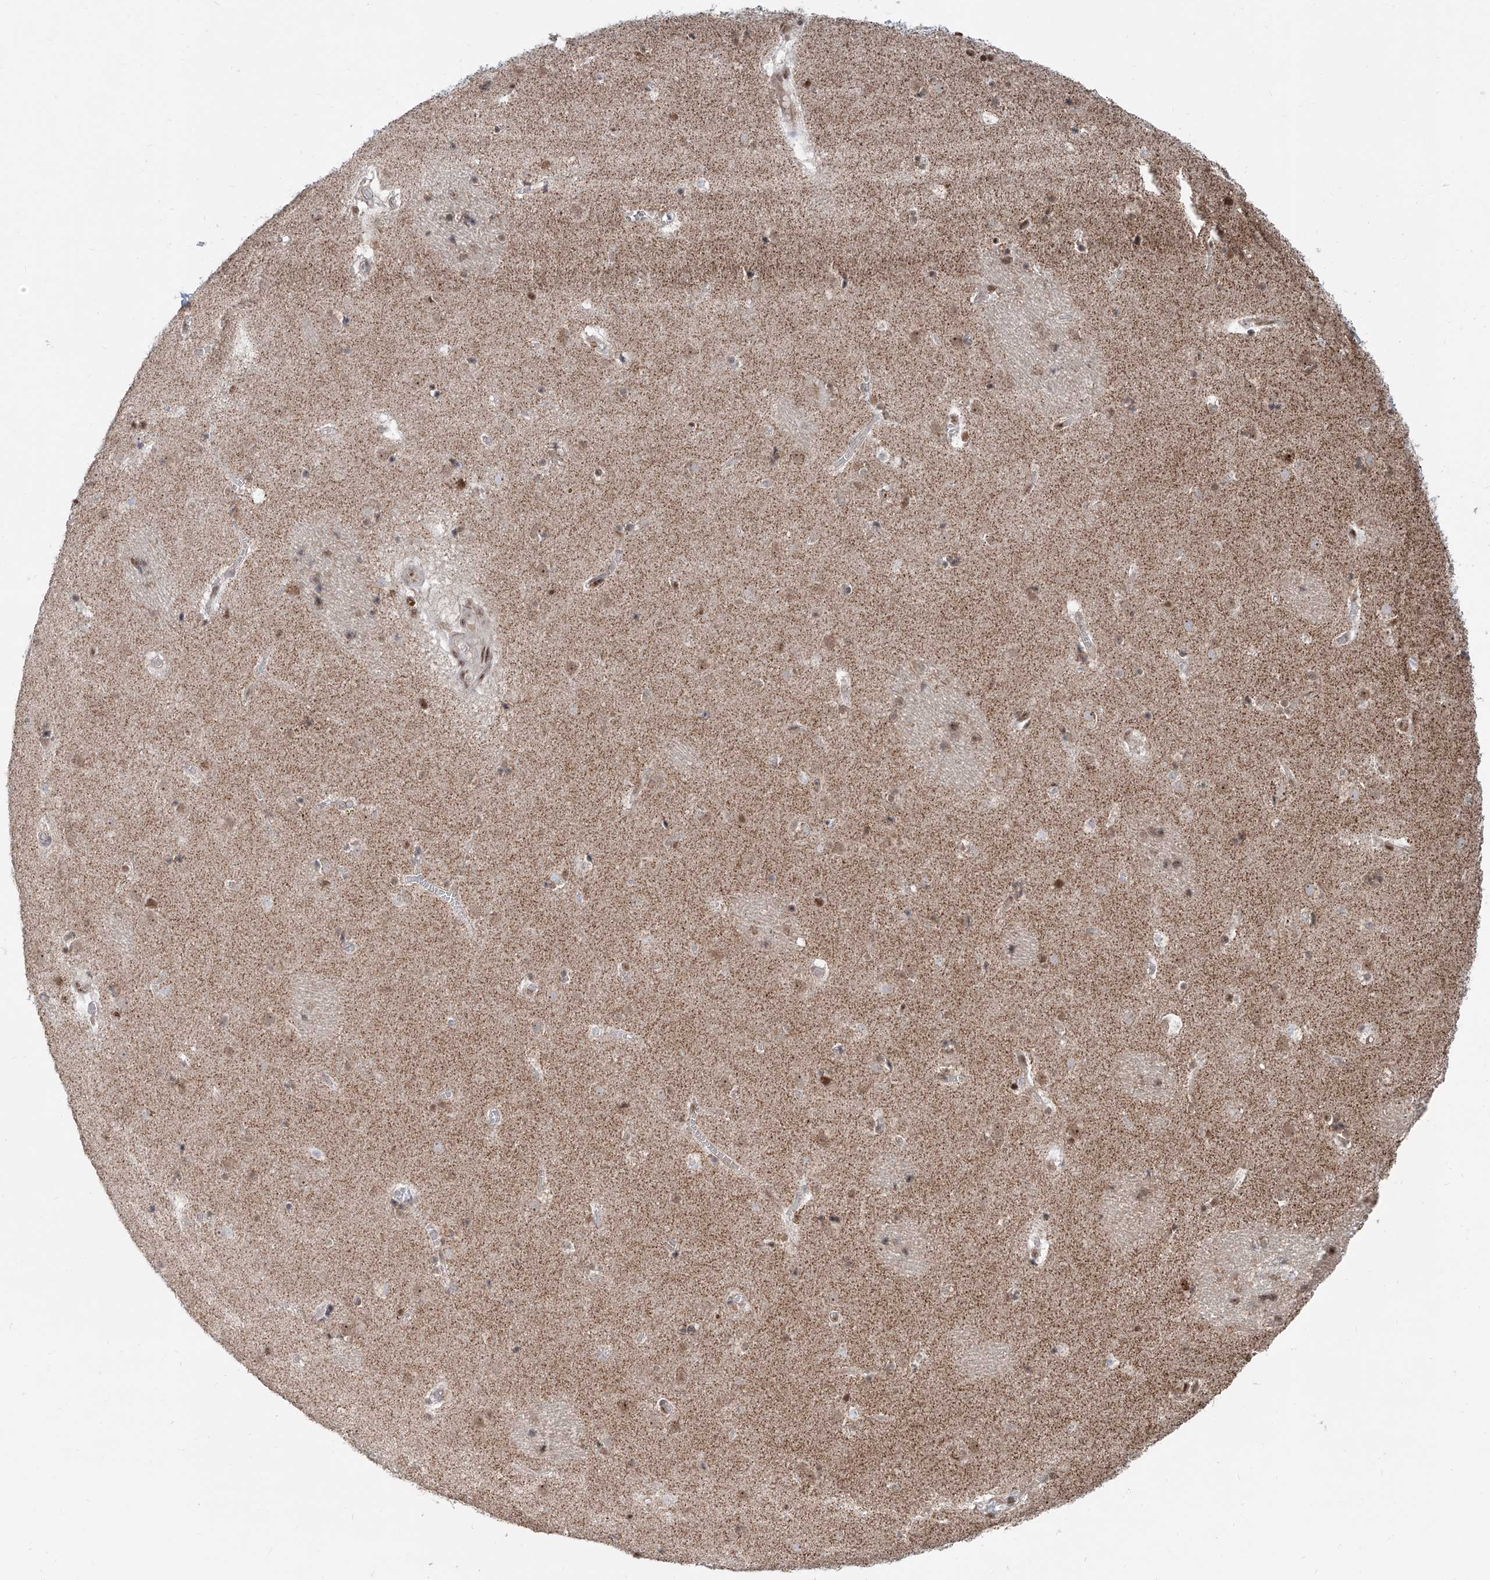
{"staining": {"intensity": "weak", "quantity": "<25%", "location": "cytoplasmic/membranous,nuclear"}, "tissue": "caudate", "cell_type": "Glial cells", "image_type": "normal", "snomed": [{"axis": "morphology", "description": "Normal tissue, NOS"}, {"axis": "topography", "description": "Lateral ventricle wall"}], "caption": "Immunohistochemistry of benign caudate displays no positivity in glial cells.", "gene": "SDE2", "patient": {"sex": "male", "age": 70}}